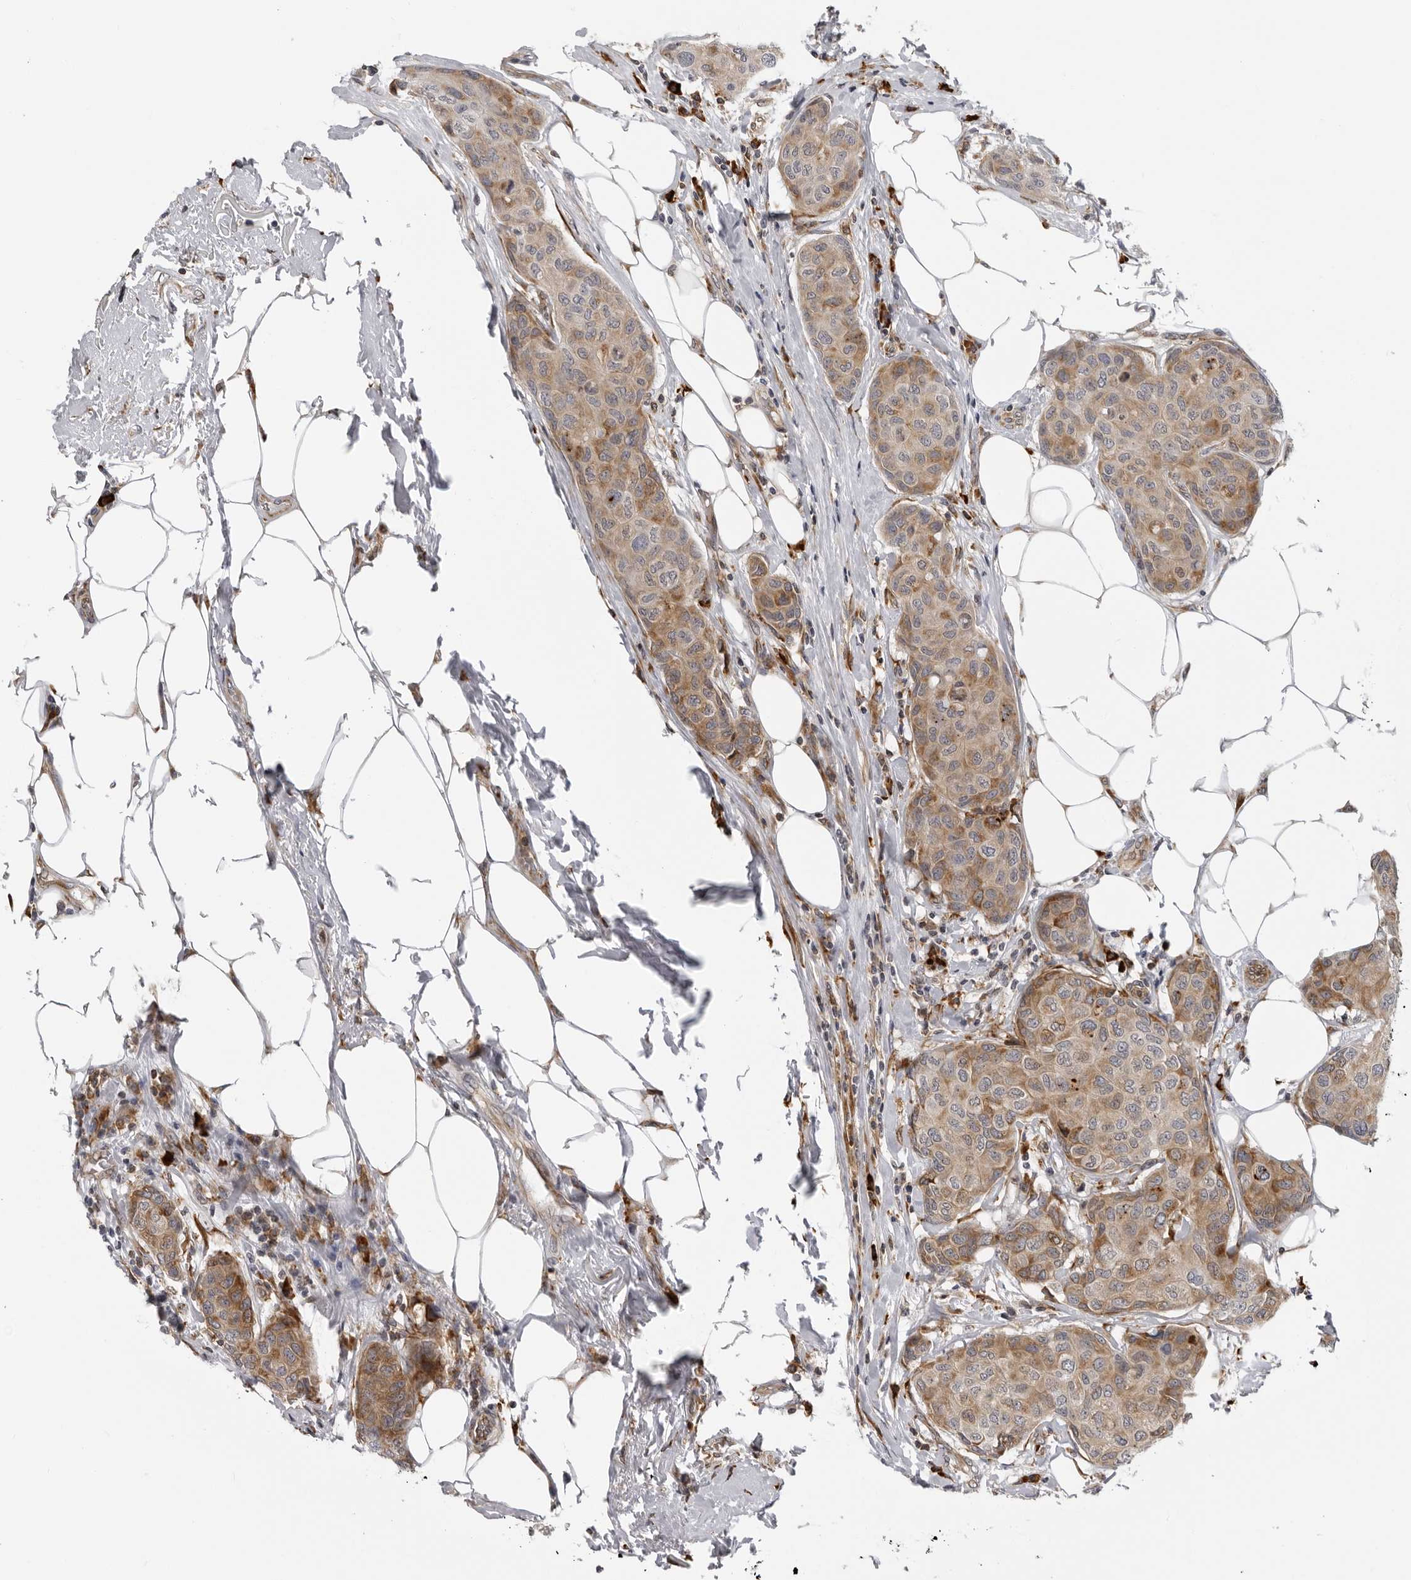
{"staining": {"intensity": "moderate", "quantity": ">75%", "location": "cytoplasmic/membranous"}, "tissue": "breast cancer", "cell_type": "Tumor cells", "image_type": "cancer", "snomed": [{"axis": "morphology", "description": "Duct carcinoma"}, {"axis": "topography", "description": "Breast"}], "caption": "Protein analysis of breast cancer (intraductal carcinoma) tissue shows moderate cytoplasmic/membranous positivity in about >75% of tumor cells. The protein is stained brown, and the nuclei are stained in blue (DAB IHC with brightfield microscopy, high magnification).", "gene": "ALPK2", "patient": {"sex": "female", "age": 80}}